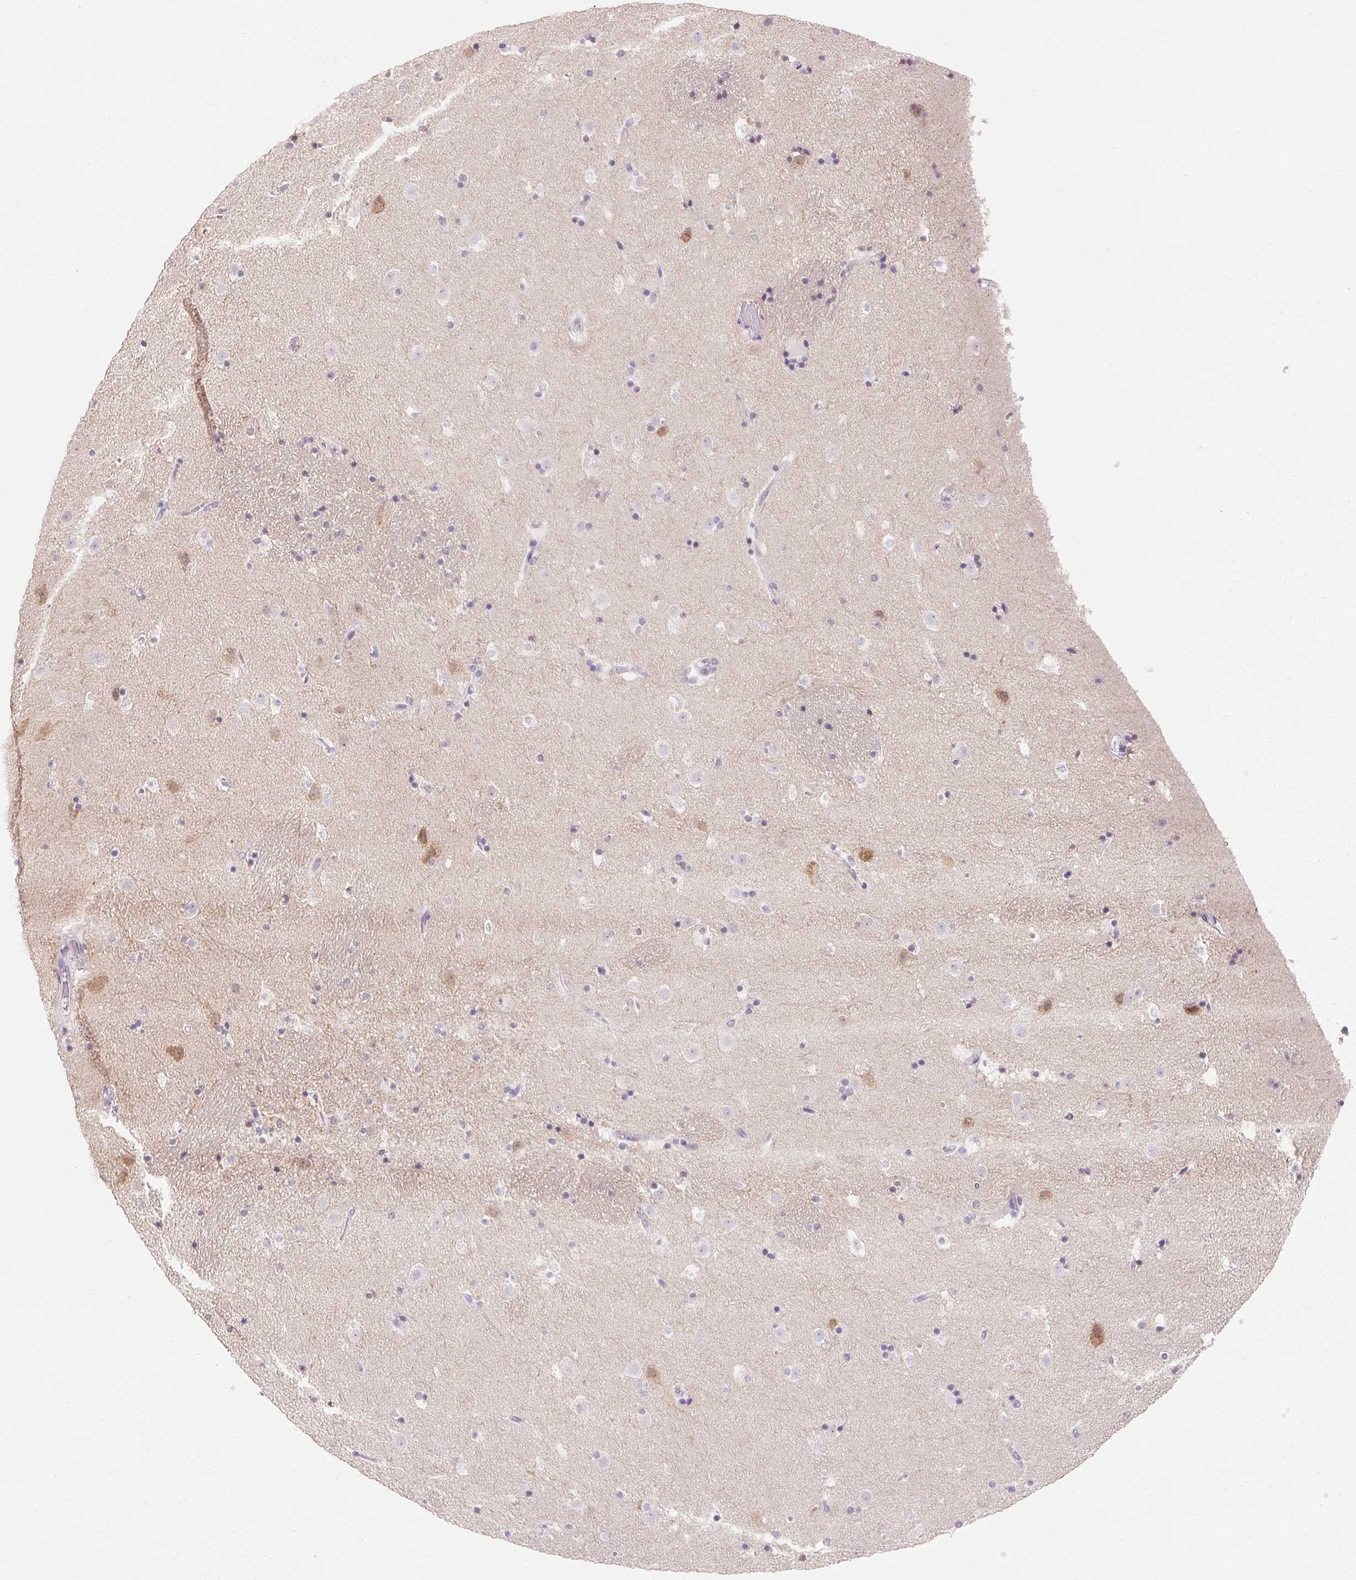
{"staining": {"intensity": "weak", "quantity": "<25%", "location": "cytoplasmic/membranous"}, "tissue": "caudate", "cell_type": "Glial cells", "image_type": "normal", "snomed": [{"axis": "morphology", "description": "Normal tissue, NOS"}, {"axis": "topography", "description": "Lateral ventricle wall"}], "caption": "The immunohistochemistry micrograph has no significant staining in glial cells of caudate.", "gene": "MAP7D2", "patient": {"sex": "male", "age": 37}}